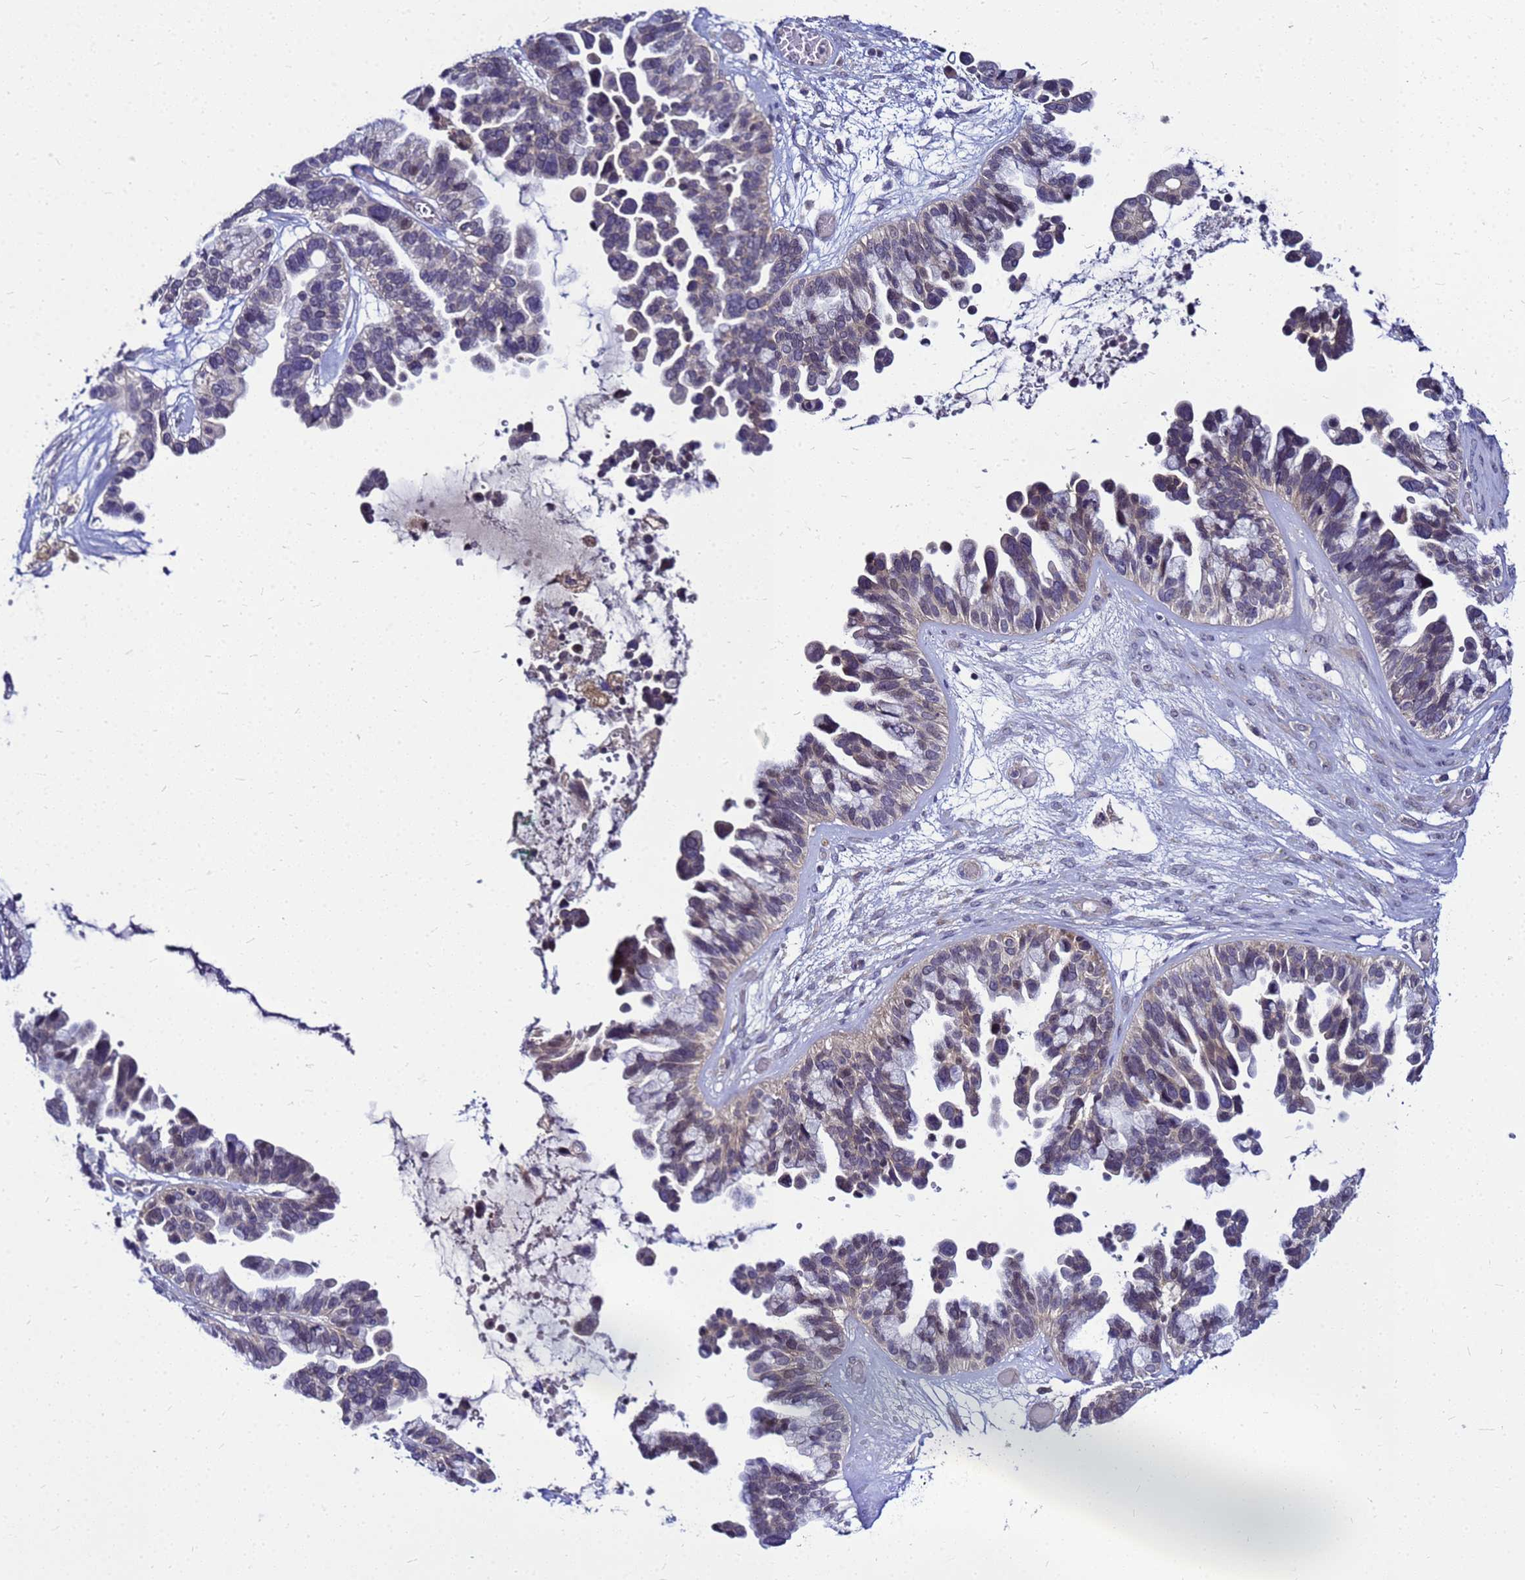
{"staining": {"intensity": "weak", "quantity": "<25%", "location": "cytoplasmic/membranous"}, "tissue": "ovarian cancer", "cell_type": "Tumor cells", "image_type": "cancer", "snomed": [{"axis": "morphology", "description": "Cystadenocarcinoma, serous, NOS"}, {"axis": "topography", "description": "Ovary"}], "caption": "This micrograph is of ovarian cancer (serous cystadenocarcinoma) stained with immunohistochemistry (IHC) to label a protein in brown with the nuclei are counter-stained blue. There is no staining in tumor cells.", "gene": "SAT1", "patient": {"sex": "female", "age": 56}}